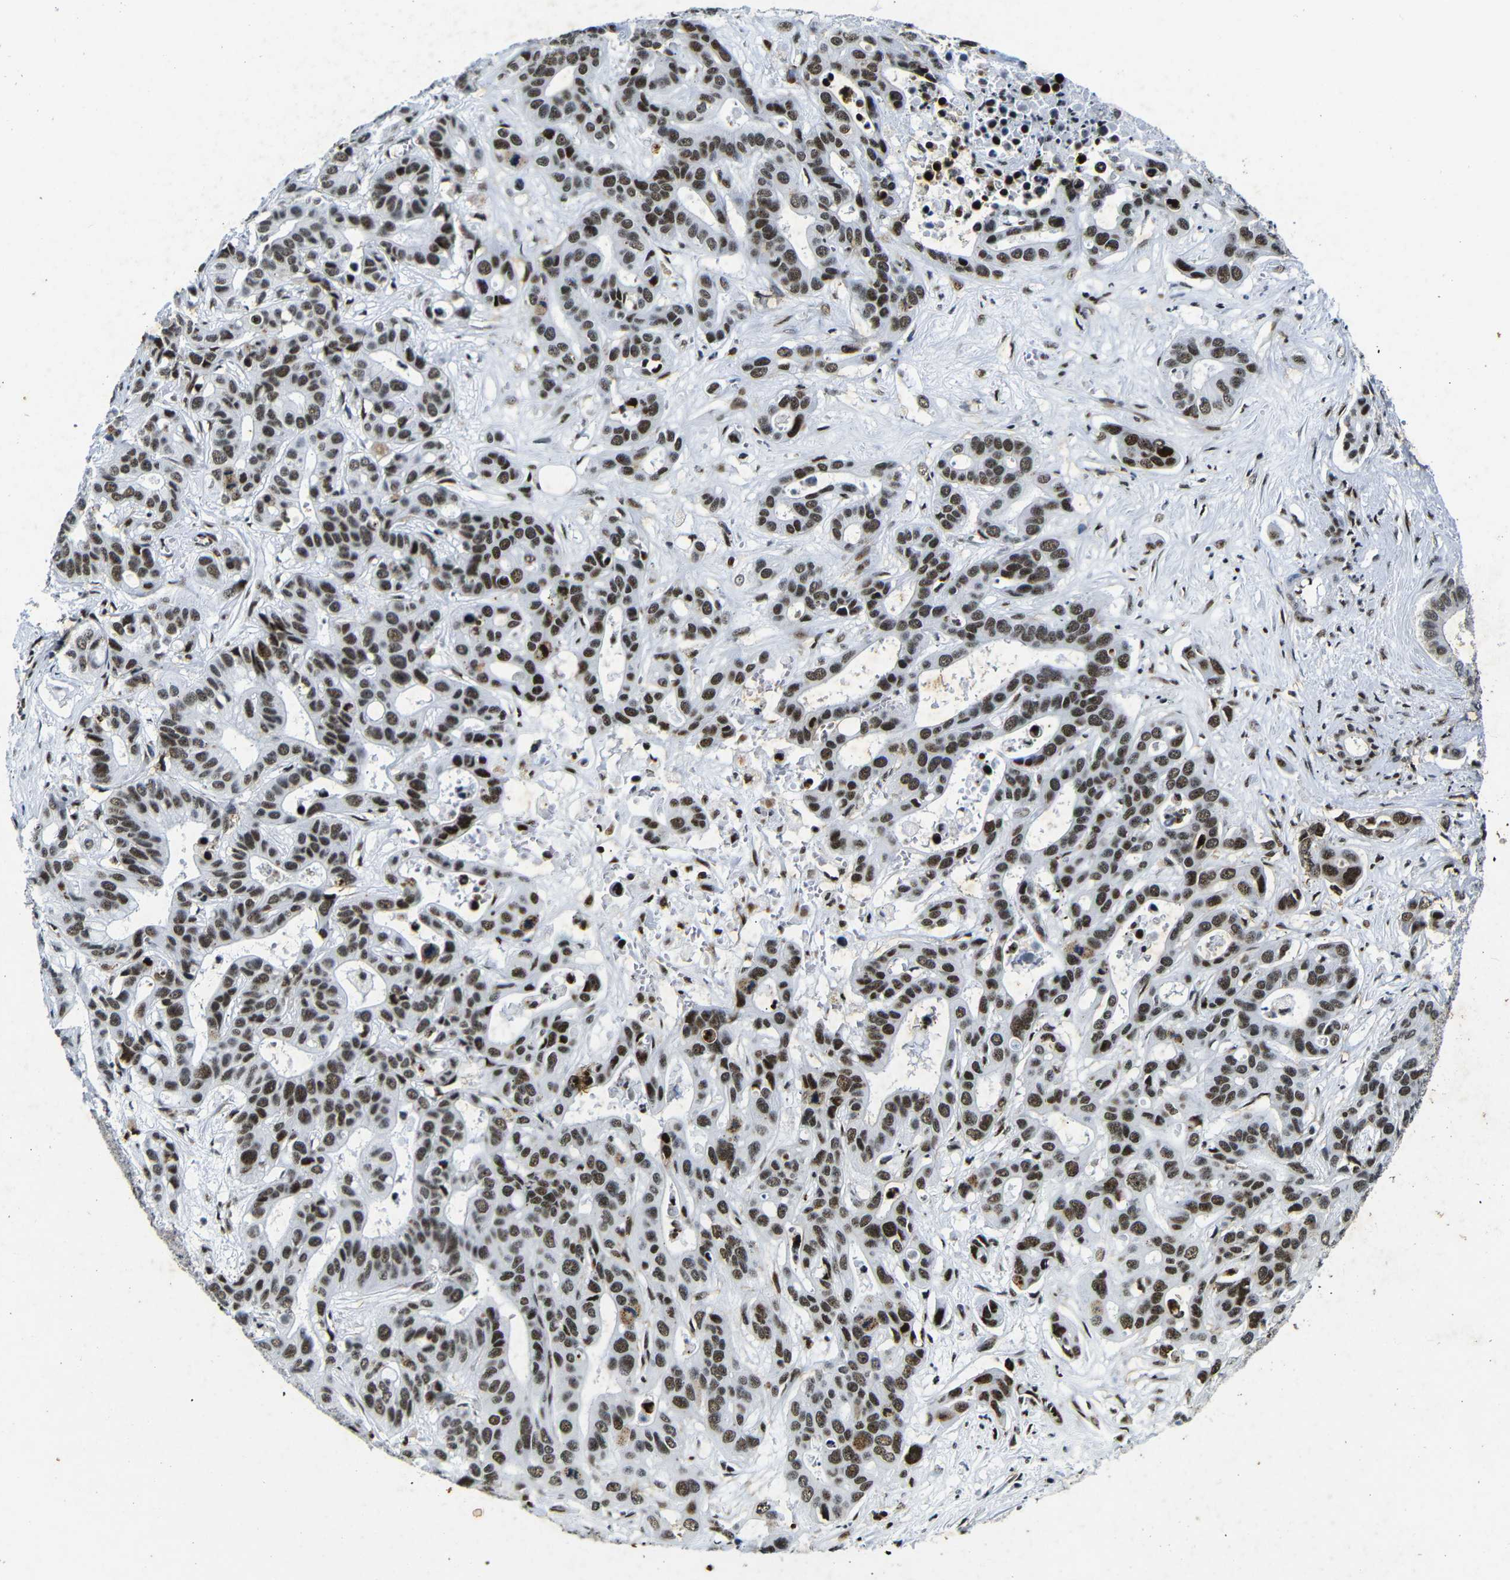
{"staining": {"intensity": "strong", "quantity": ">75%", "location": "nuclear"}, "tissue": "liver cancer", "cell_type": "Tumor cells", "image_type": "cancer", "snomed": [{"axis": "morphology", "description": "Cholangiocarcinoma"}, {"axis": "topography", "description": "Liver"}], "caption": "A high-resolution histopathology image shows IHC staining of liver cholangiocarcinoma, which displays strong nuclear positivity in about >75% of tumor cells.", "gene": "SRSF1", "patient": {"sex": "female", "age": 65}}